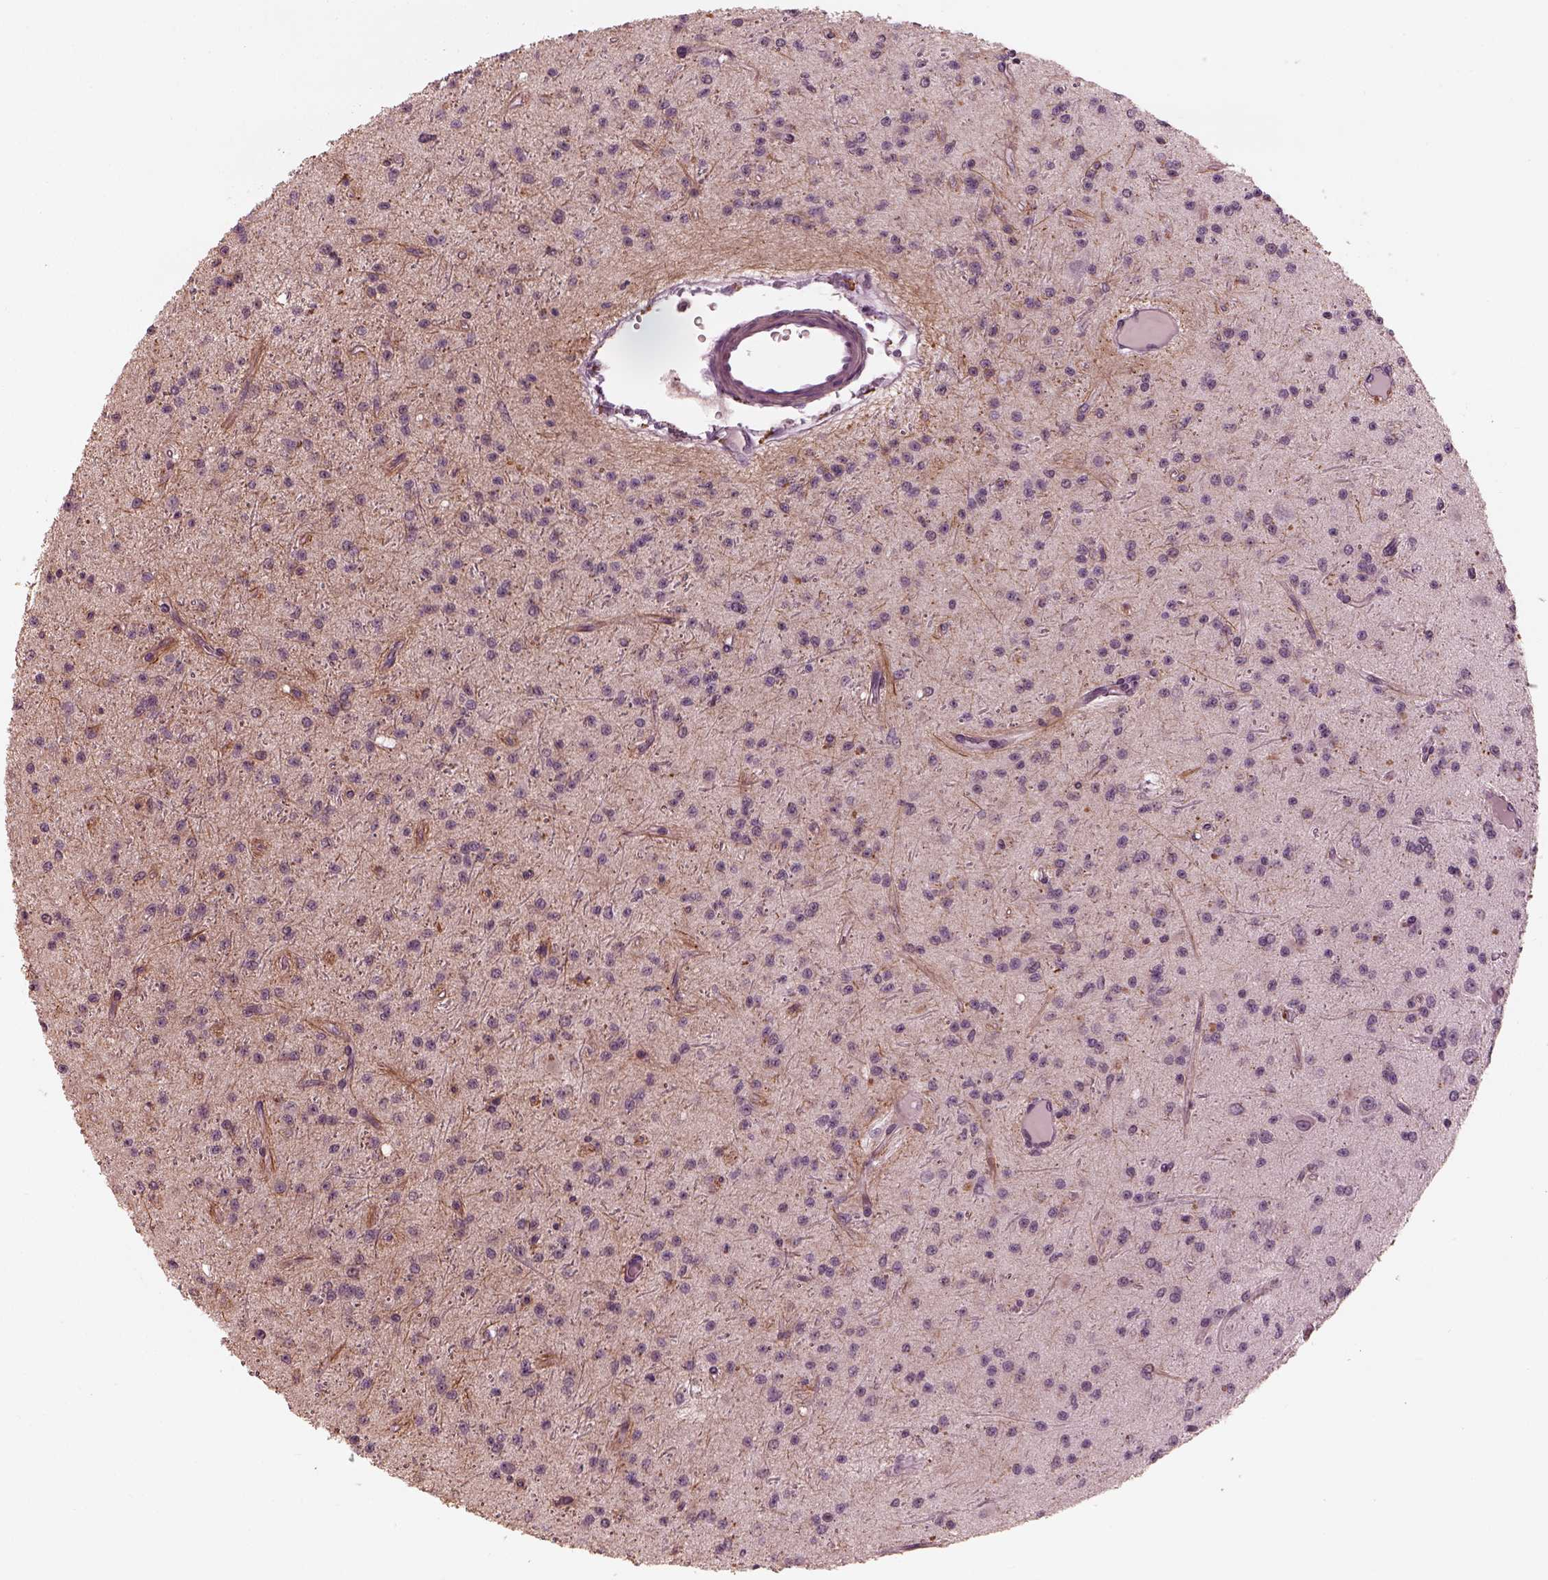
{"staining": {"intensity": "negative", "quantity": "none", "location": "none"}, "tissue": "glioma", "cell_type": "Tumor cells", "image_type": "cancer", "snomed": [{"axis": "morphology", "description": "Glioma, malignant, Low grade"}, {"axis": "topography", "description": "Brain"}], "caption": "The micrograph shows no staining of tumor cells in glioma.", "gene": "ADRB3", "patient": {"sex": "male", "age": 27}}